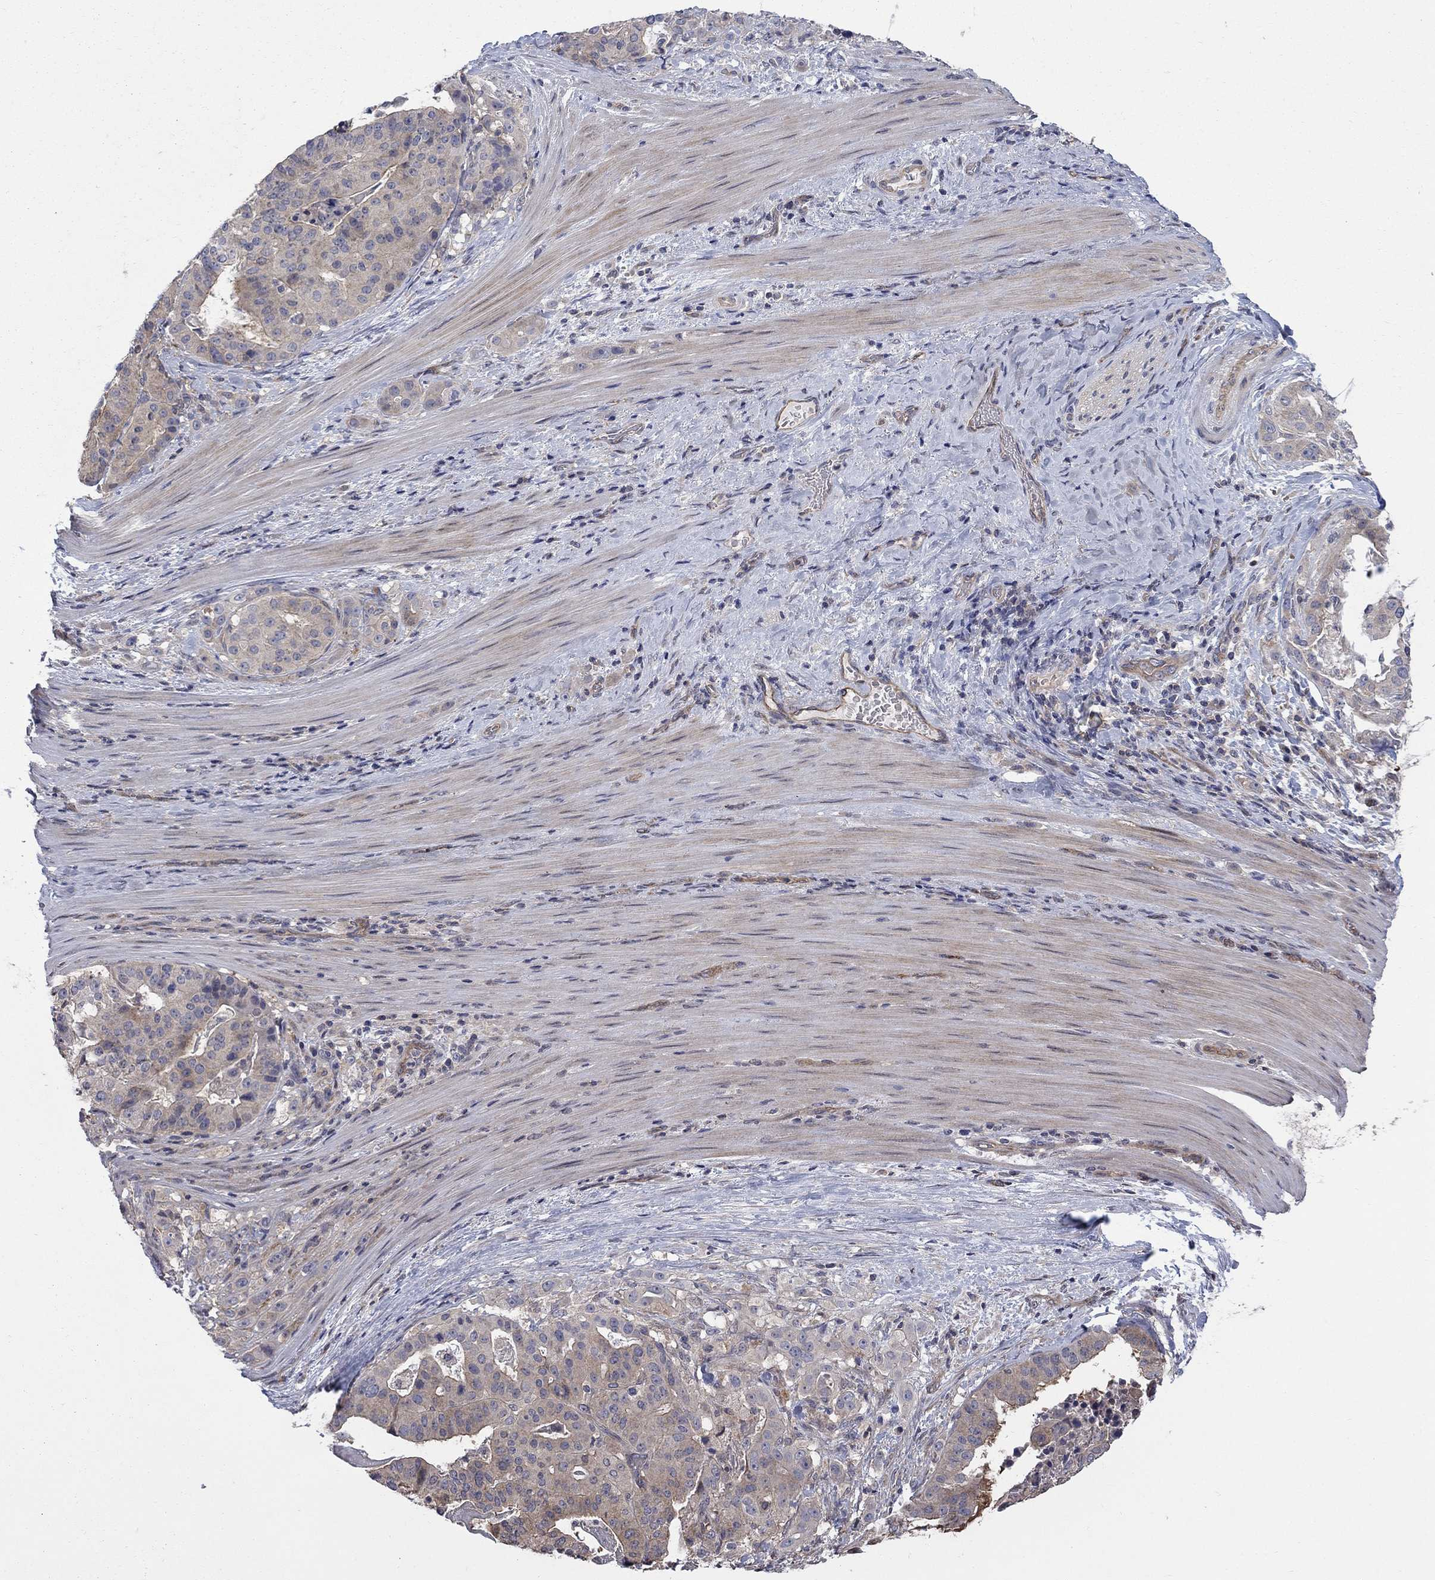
{"staining": {"intensity": "negative", "quantity": "none", "location": "none"}, "tissue": "stomach cancer", "cell_type": "Tumor cells", "image_type": "cancer", "snomed": [{"axis": "morphology", "description": "Adenocarcinoma, NOS"}, {"axis": "topography", "description": "Stomach"}], "caption": "Protein analysis of stomach cancer (adenocarcinoma) shows no significant staining in tumor cells.", "gene": "PDZD2", "patient": {"sex": "male", "age": 48}}